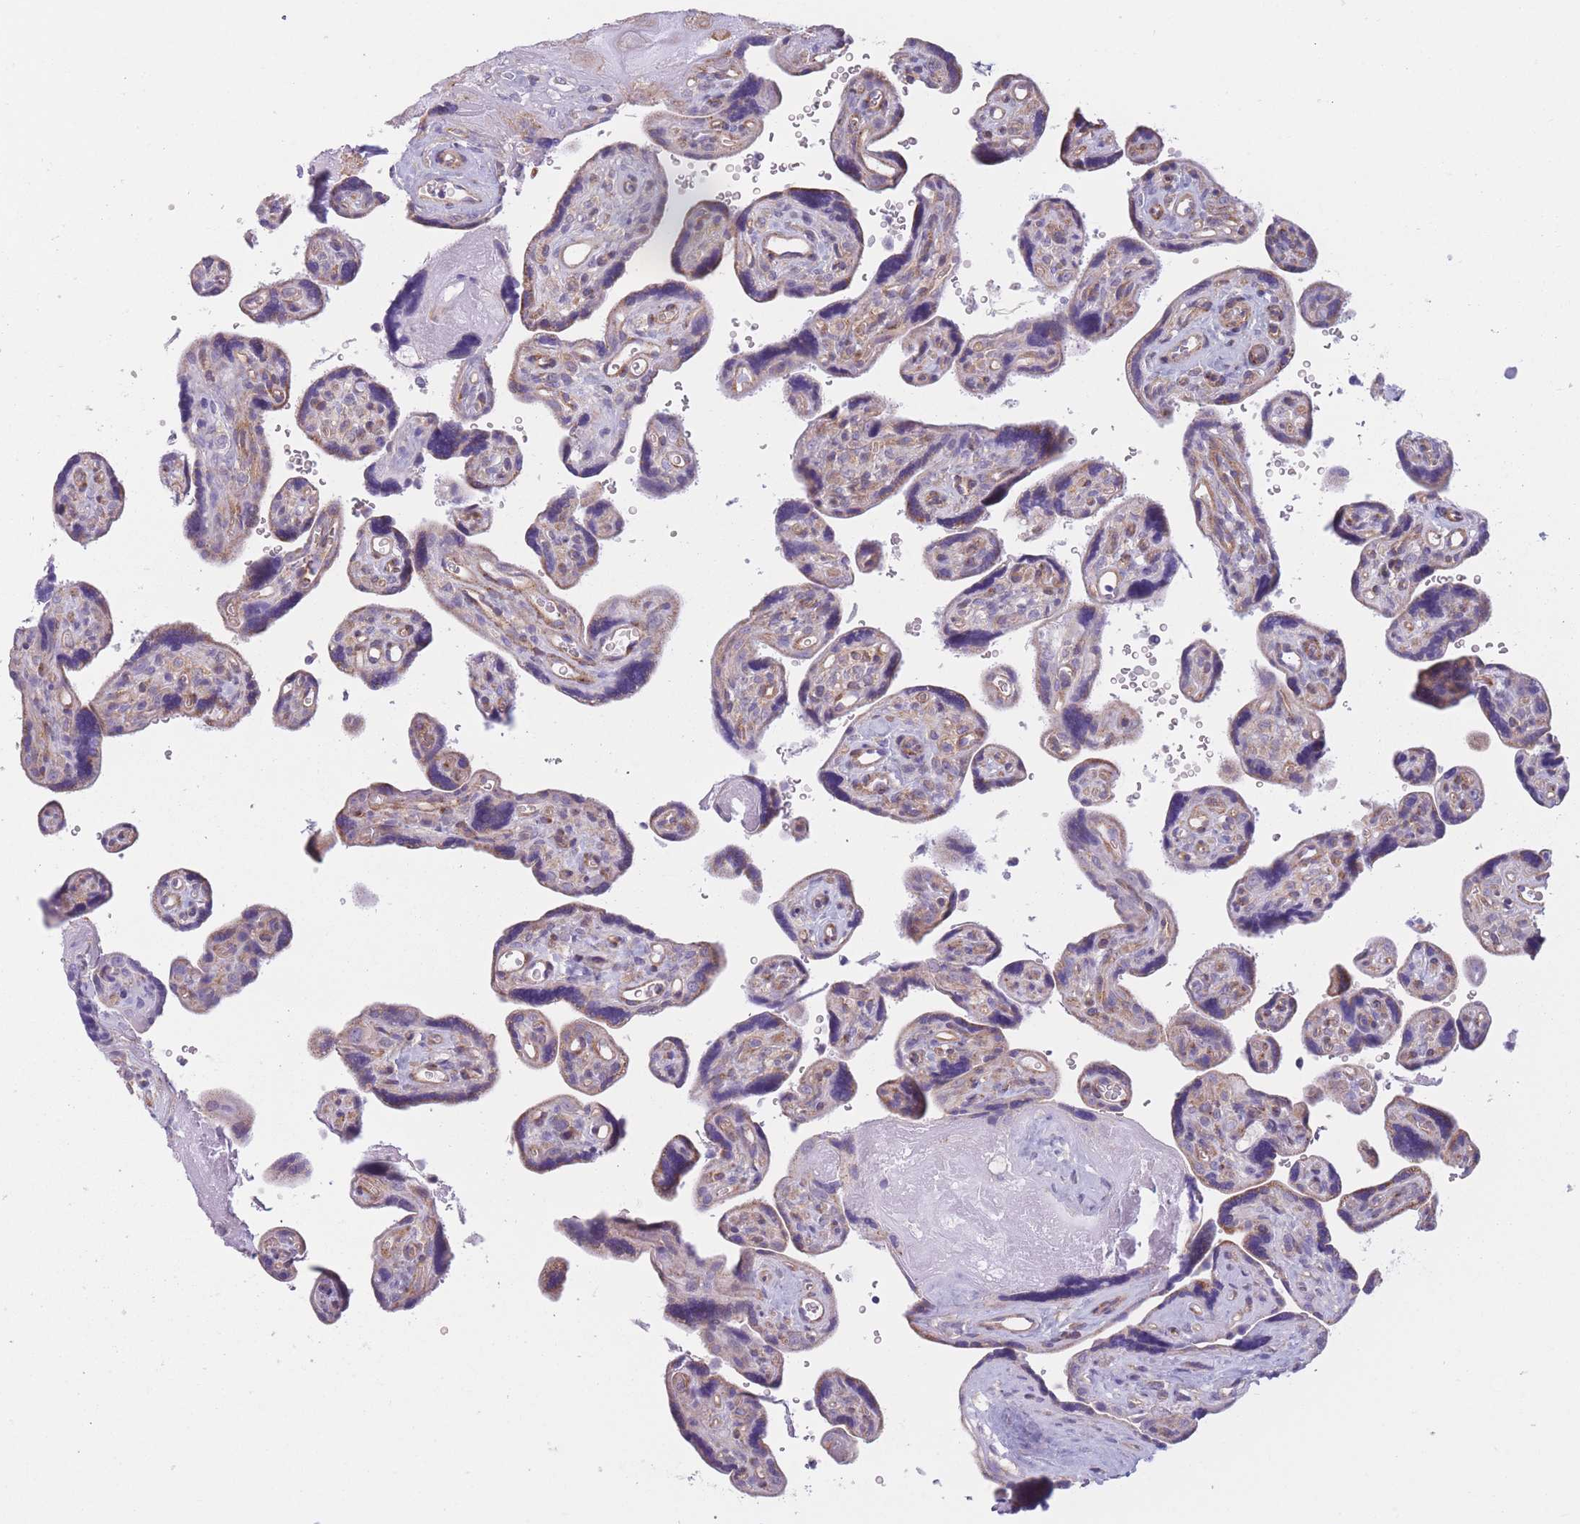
{"staining": {"intensity": "weak", "quantity": ">75%", "location": "cytoplasmic/membranous"}, "tissue": "placenta", "cell_type": "Decidual cells", "image_type": "normal", "snomed": [{"axis": "morphology", "description": "Normal tissue, NOS"}, {"axis": "topography", "description": "Placenta"}], "caption": "Immunohistochemical staining of benign placenta shows >75% levels of weak cytoplasmic/membranous protein staining in approximately >75% of decidual cells. (DAB IHC with brightfield microscopy, high magnification).", "gene": "SERPINB3", "patient": {"sex": "female", "age": 39}}